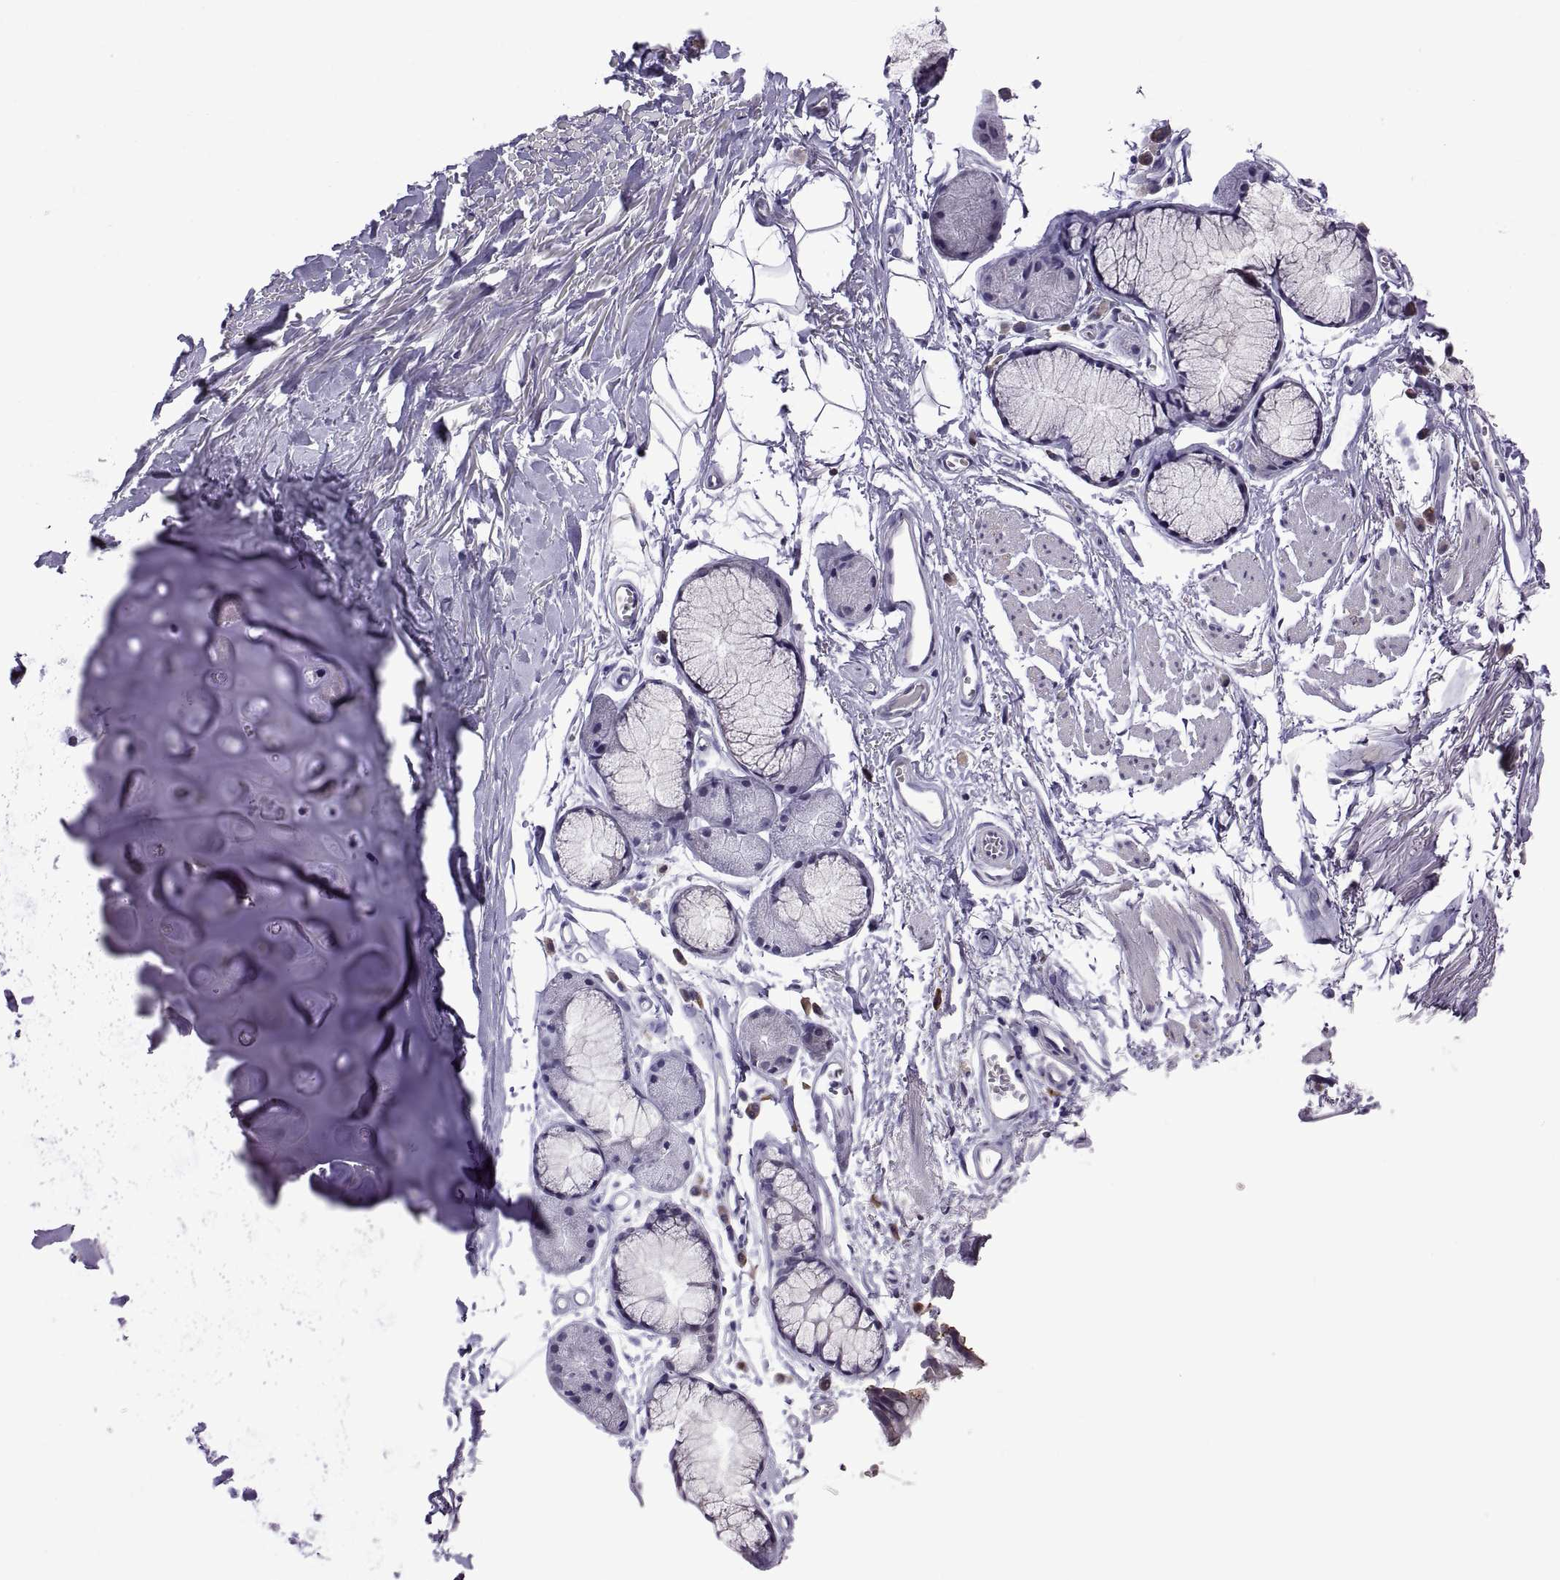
{"staining": {"intensity": "negative", "quantity": "none", "location": "none"}, "tissue": "adipose tissue", "cell_type": "Adipocytes", "image_type": "normal", "snomed": [{"axis": "morphology", "description": "Normal tissue, NOS"}, {"axis": "topography", "description": "Cartilage tissue"}, {"axis": "topography", "description": "Bronchus"}], "caption": "DAB immunohistochemical staining of normal adipose tissue demonstrates no significant expression in adipocytes.", "gene": "MAGEB18", "patient": {"sex": "female", "age": 79}}